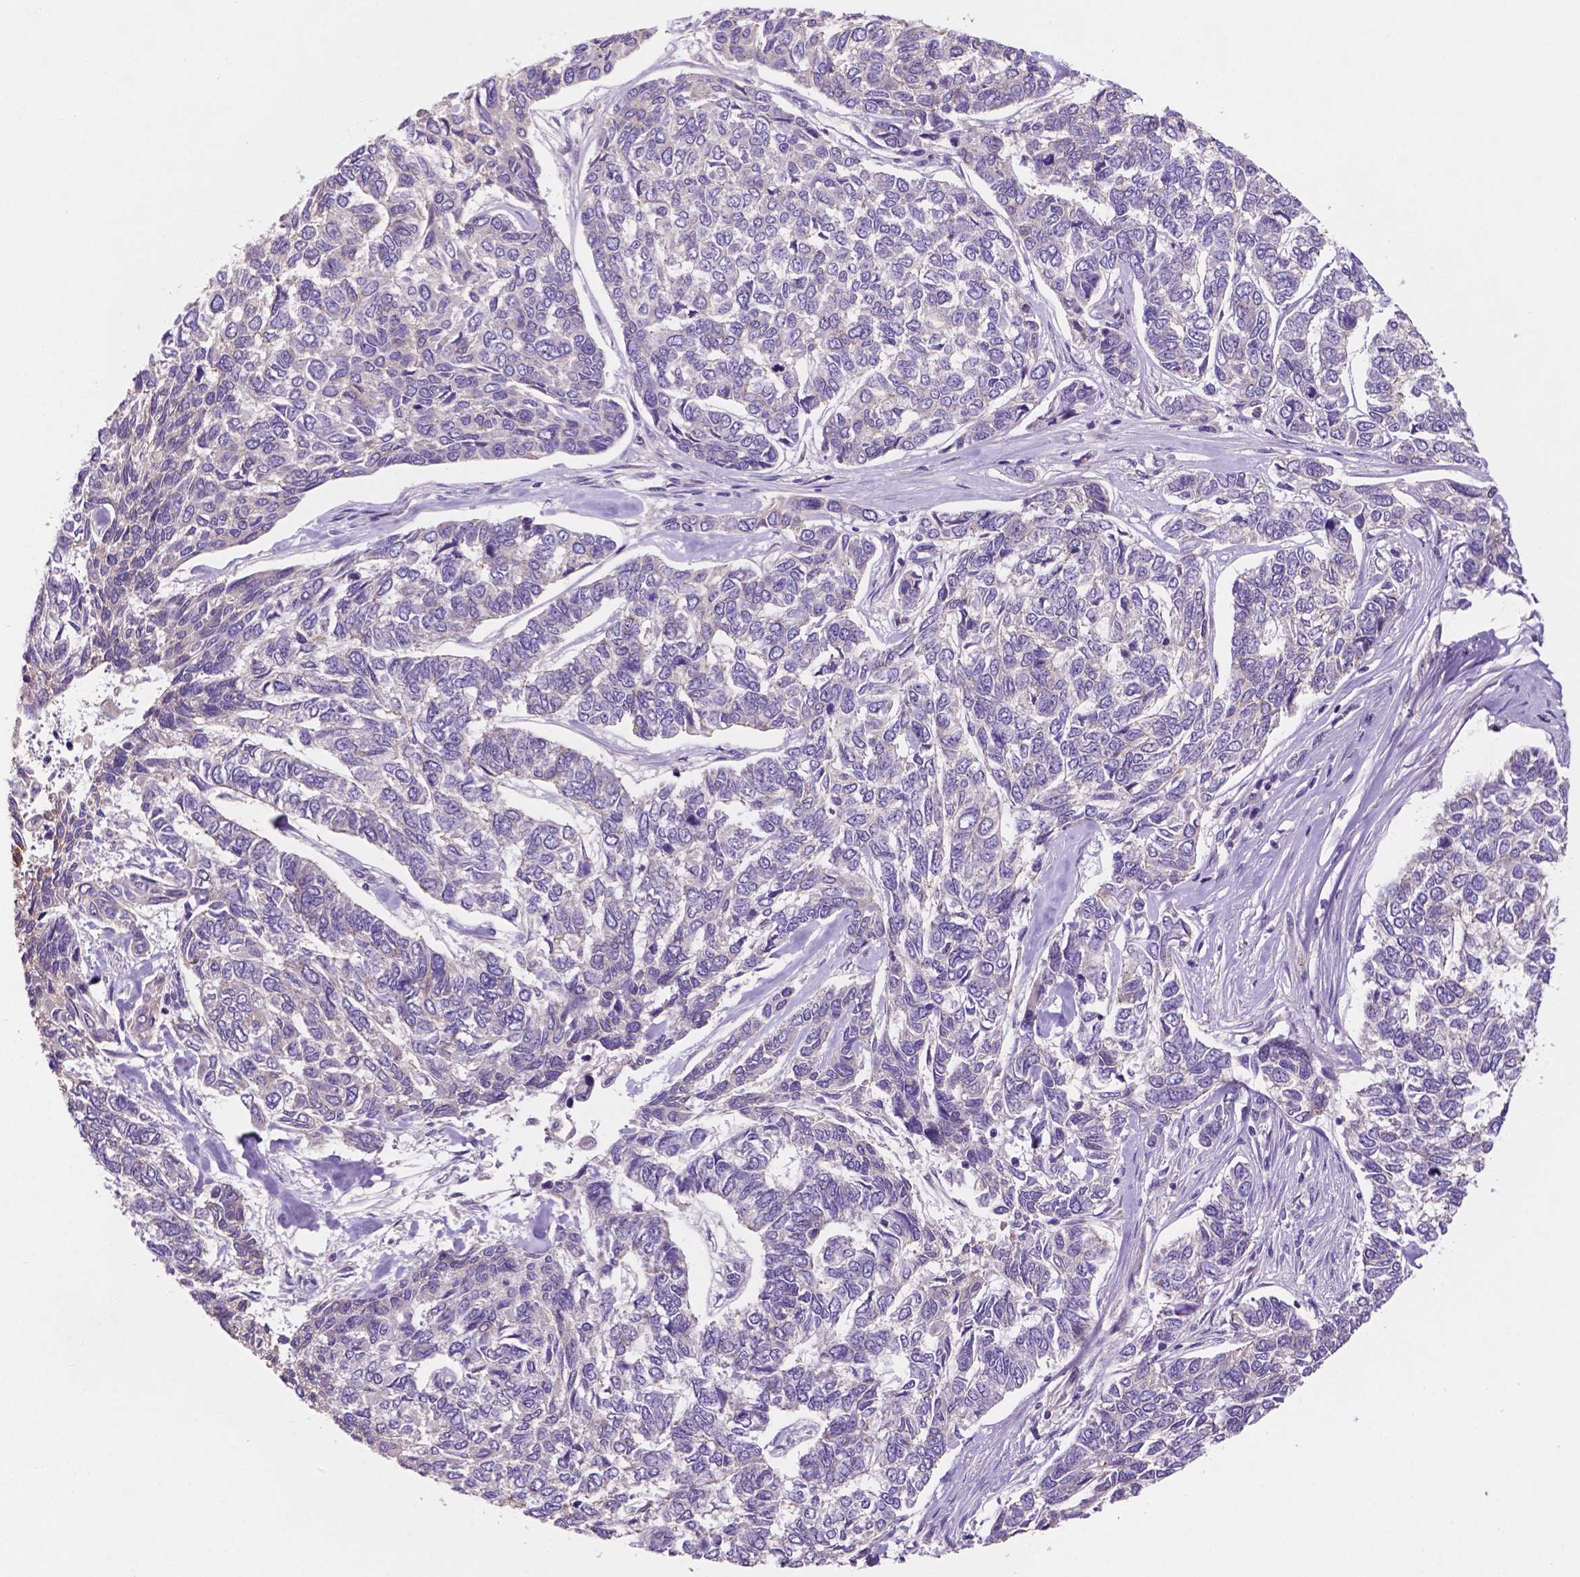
{"staining": {"intensity": "negative", "quantity": "none", "location": "none"}, "tissue": "skin cancer", "cell_type": "Tumor cells", "image_type": "cancer", "snomed": [{"axis": "morphology", "description": "Basal cell carcinoma"}, {"axis": "topography", "description": "Skin"}], "caption": "The histopathology image shows no significant positivity in tumor cells of basal cell carcinoma (skin). (Stains: DAB (3,3'-diaminobenzidine) IHC with hematoxylin counter stain, Microscopy: brightfield microscopy at high magnification).", "gene": "MKRN2OS", "patient": {"sex": "female", "age": 65}}